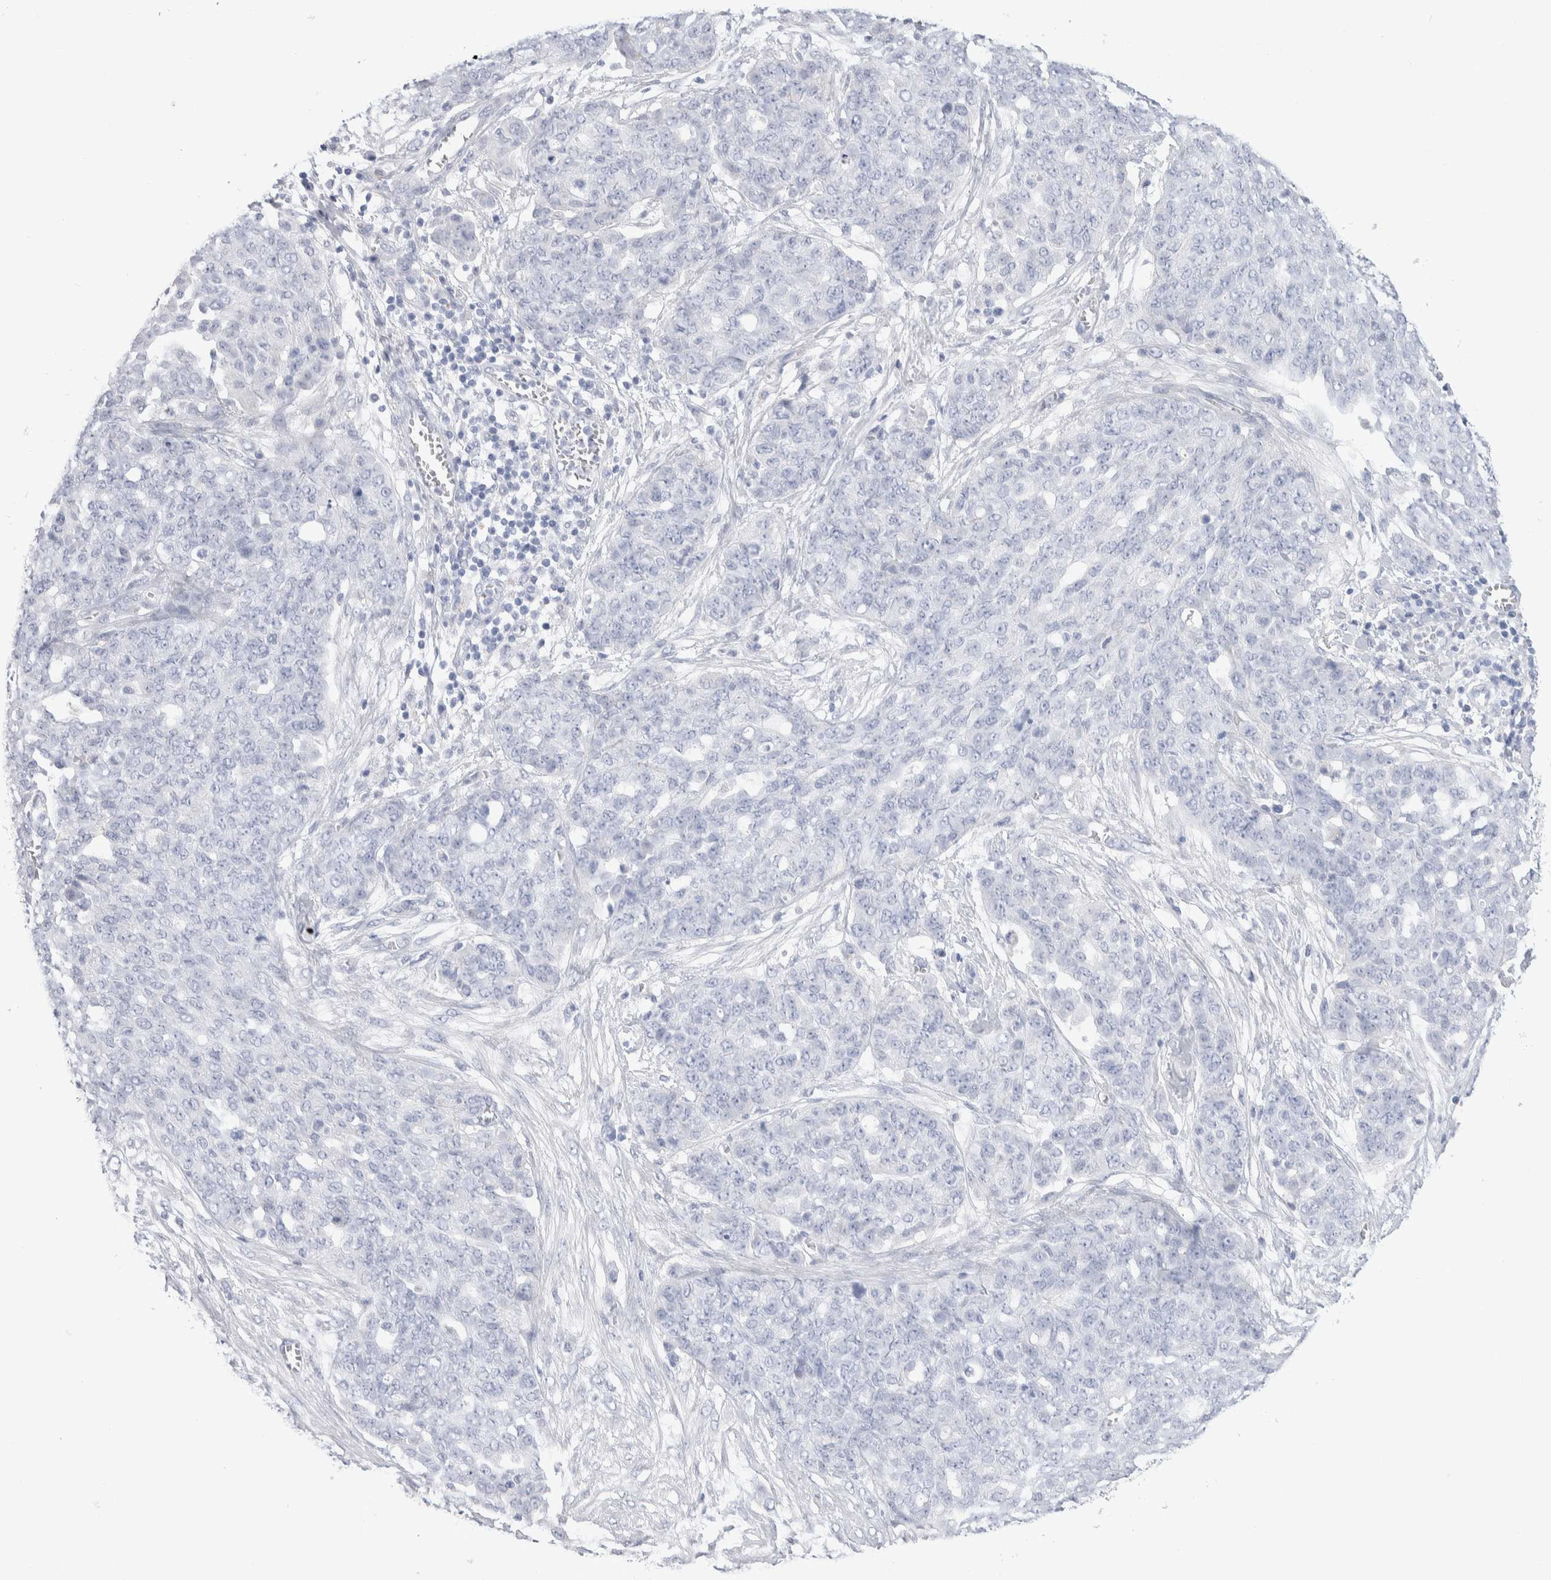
{"staining": {"intensity": "negative", "quantity": "none", "location": "none"}, "tissue": "ovarian cancer", "cell_type": "Tumor cells", "image_type": "cancer", "snomed": [{"axis": "morphology", "description": "Cystadenocarcinoma, serous, NOS"}, {"axis": "topography", "description": "Soft tissue"}, {"axis": "topography", "description": "Ovary"}], "caption": "Photomicrograph shows no significant protein staining in tumor cells of ovarian cancer (serous cystadenocarcinoma).", "gene": "GDA", "patient": {"sex": "female", "age": 57}}